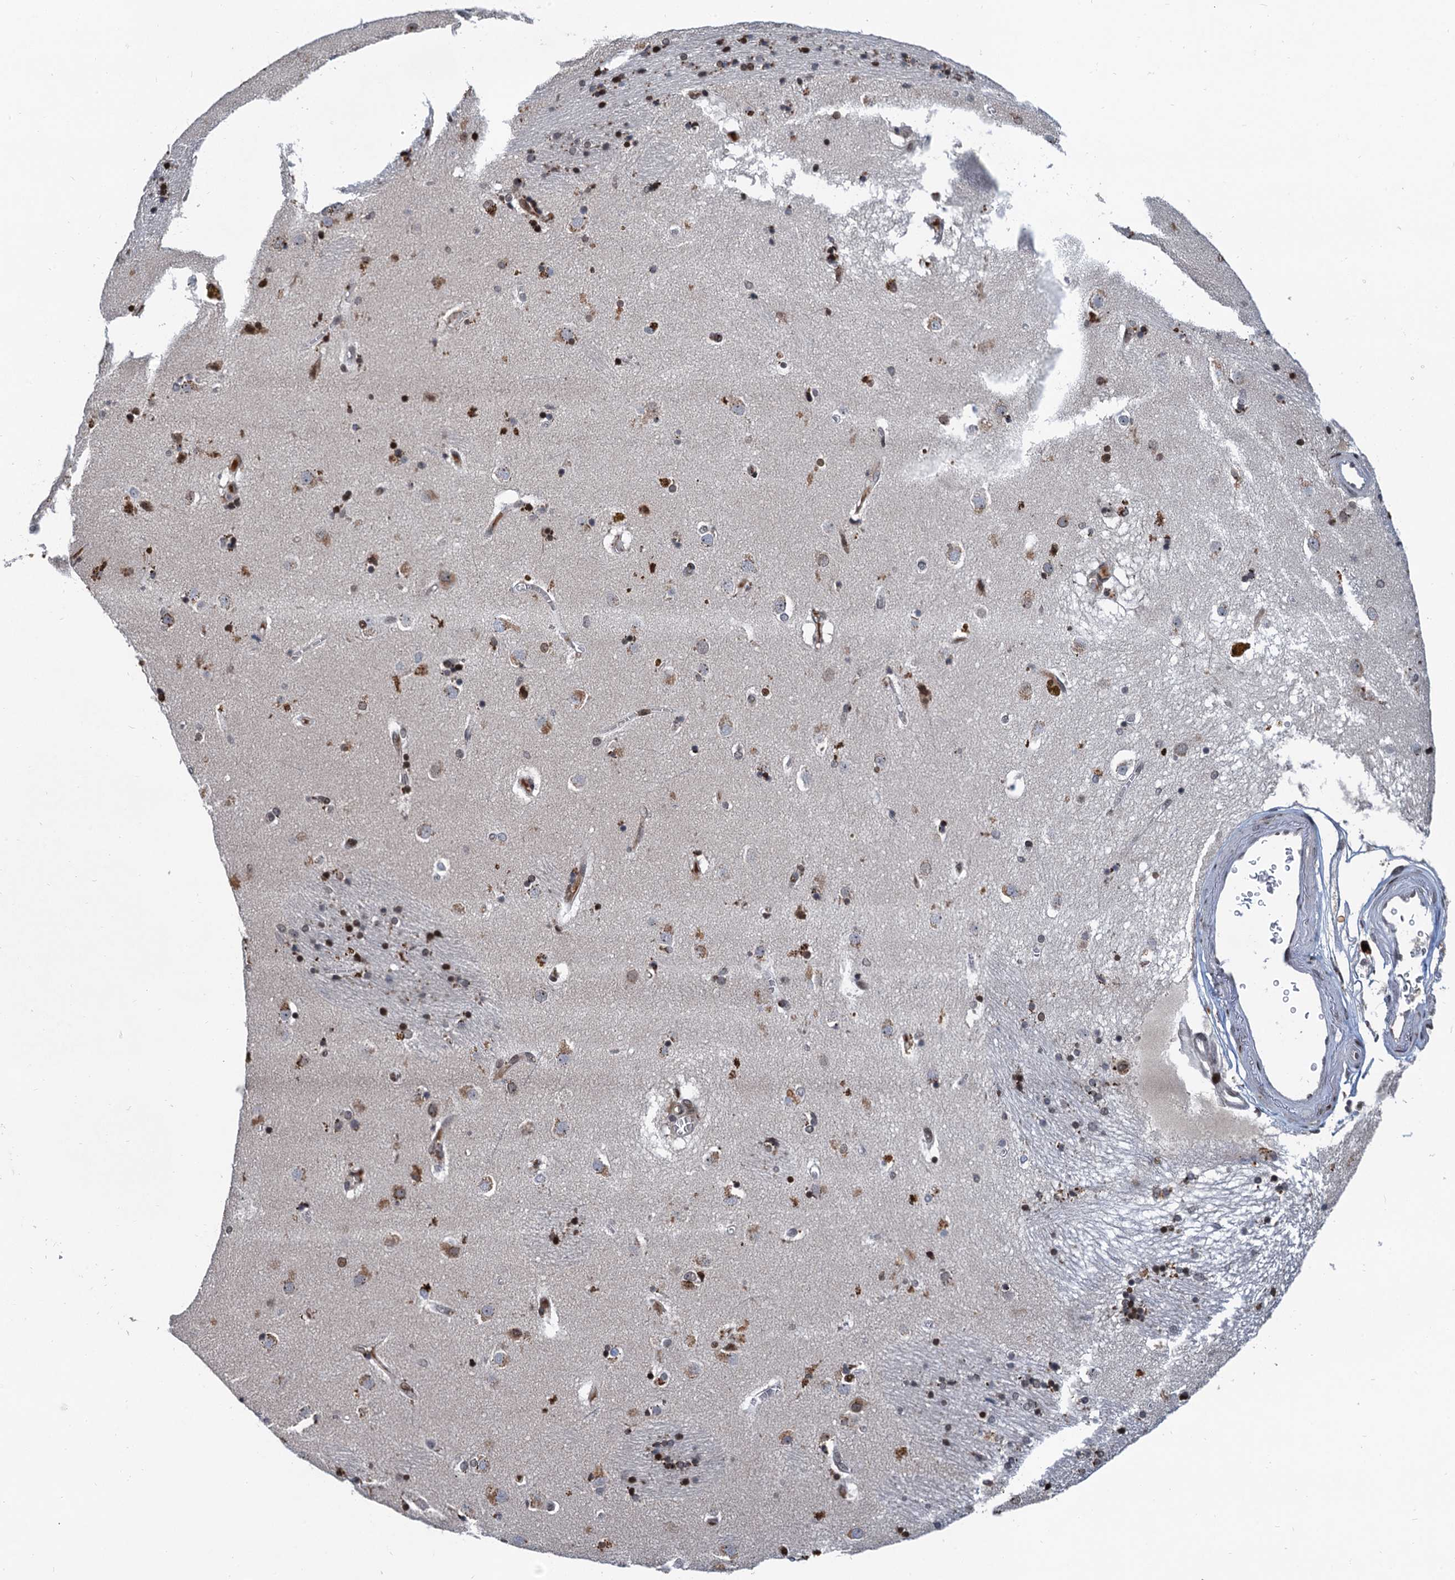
{"staining": {"intensity": "negative", "quantity": "none", "location": "none"}, "tissue": "caudate", "cell_type": "Glial cells", "image_type": "normal", "snomed": [{"axis": "morphology", "description": "Normal tissue, NOS"}, {"axis": "topography", "description": "Lateral ventricle wall"}], "caption": "IHC micrograph of normal caudate: caudate stained with DAB exhibits no significant protein expression in glial cells.", "gene": "FAM217B", "patient": {"sex": "male", "age": 70}}